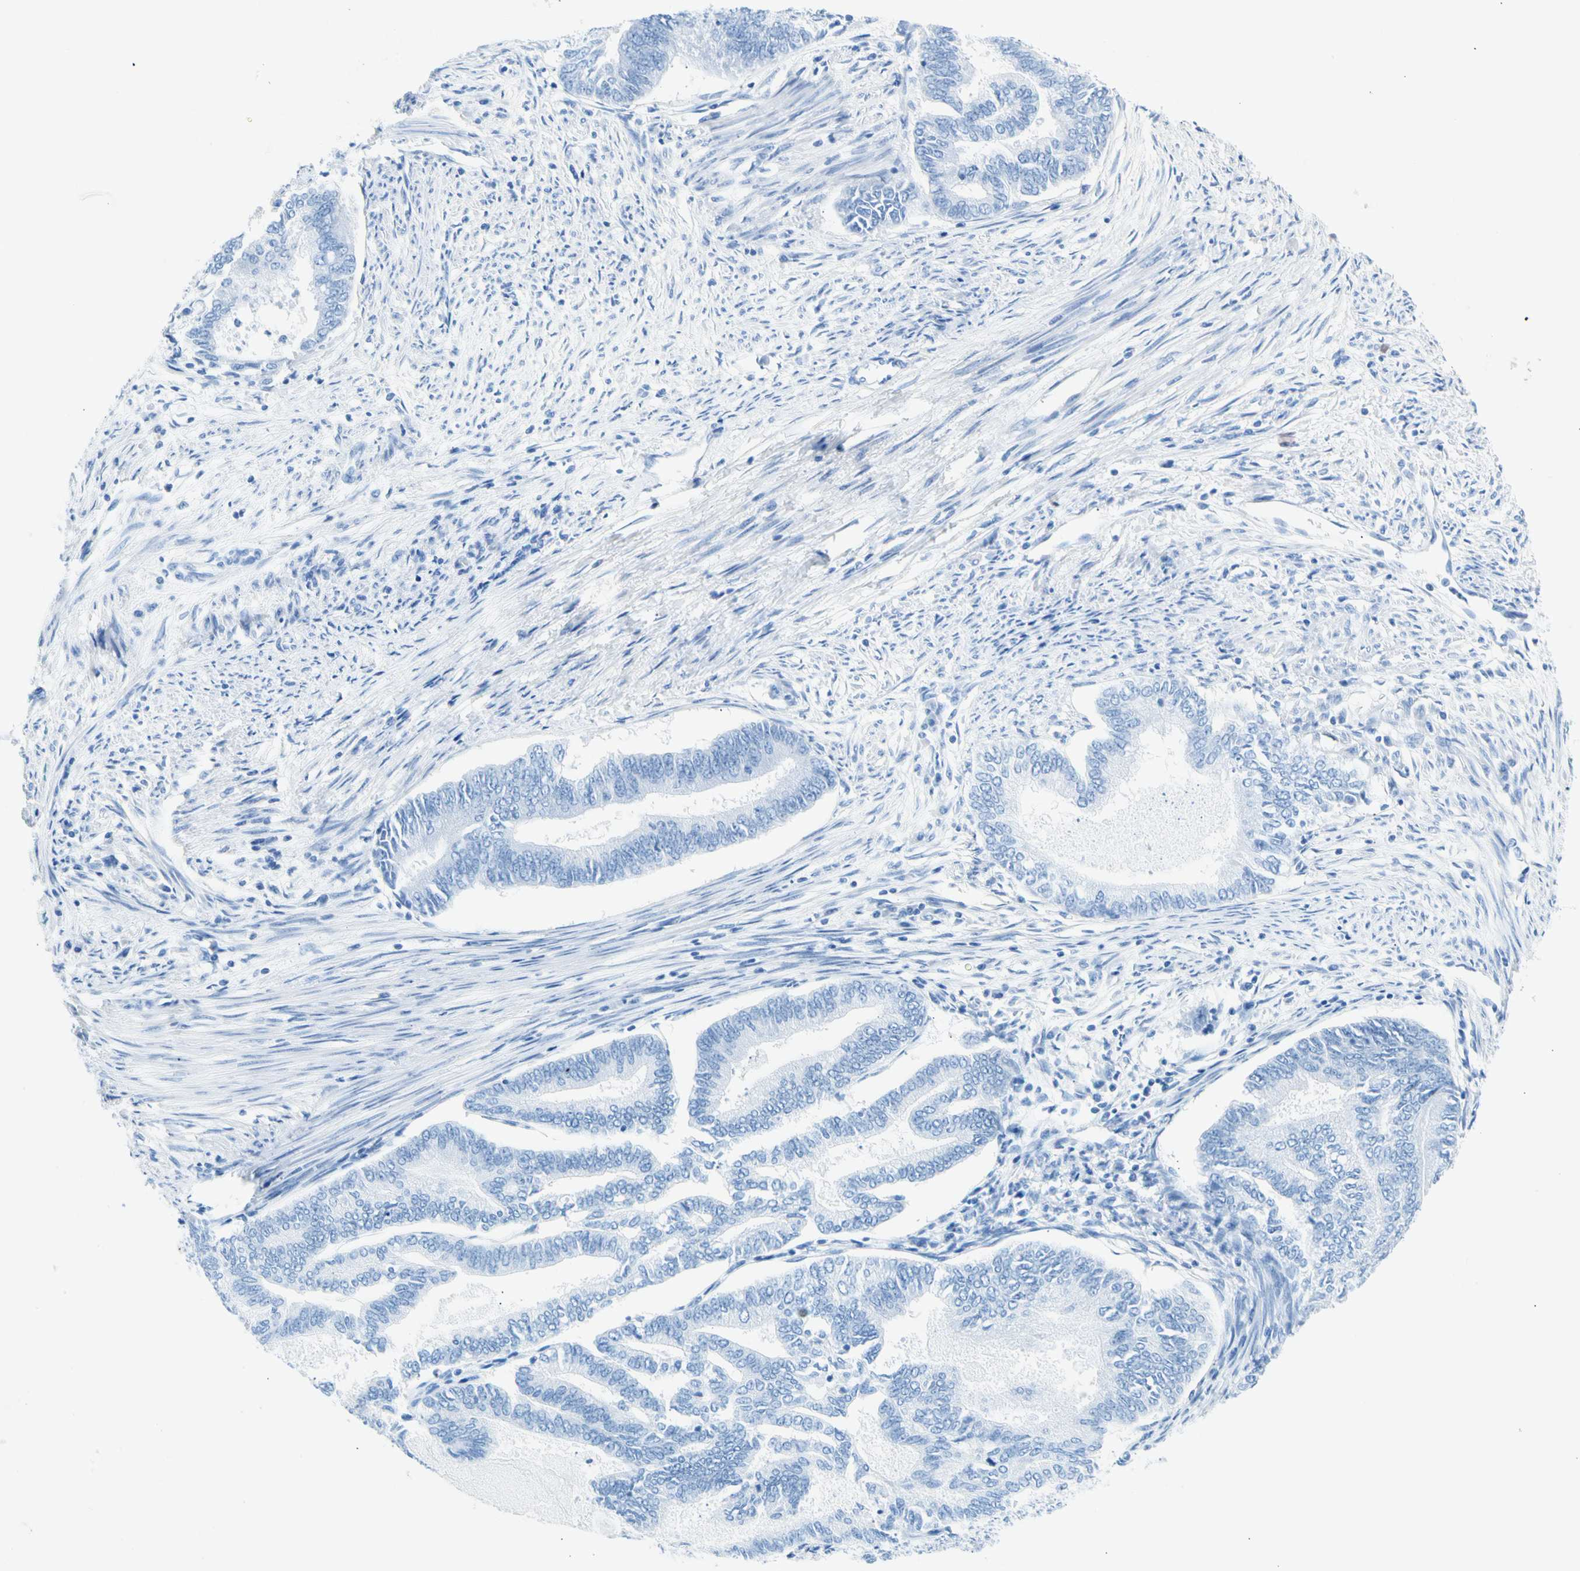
{"staining": {"intensity": "negative", "quantity": "none", "location": "none"}, "tissue": "endometrial cancer", "cell_type": "Tumor cells", "image_type": "cancer", "snomed": [{"axis": "morphology", "description": "Adenocarcinoma, NOS"}, {"axis": "topography", "description": "Endometrium"}], "caption": "Tumor cells are negative for protein expression in human adenocarcinoma (endometrial).", "gene": "CEL", "patient": {"sex": "female", "age": 86}}